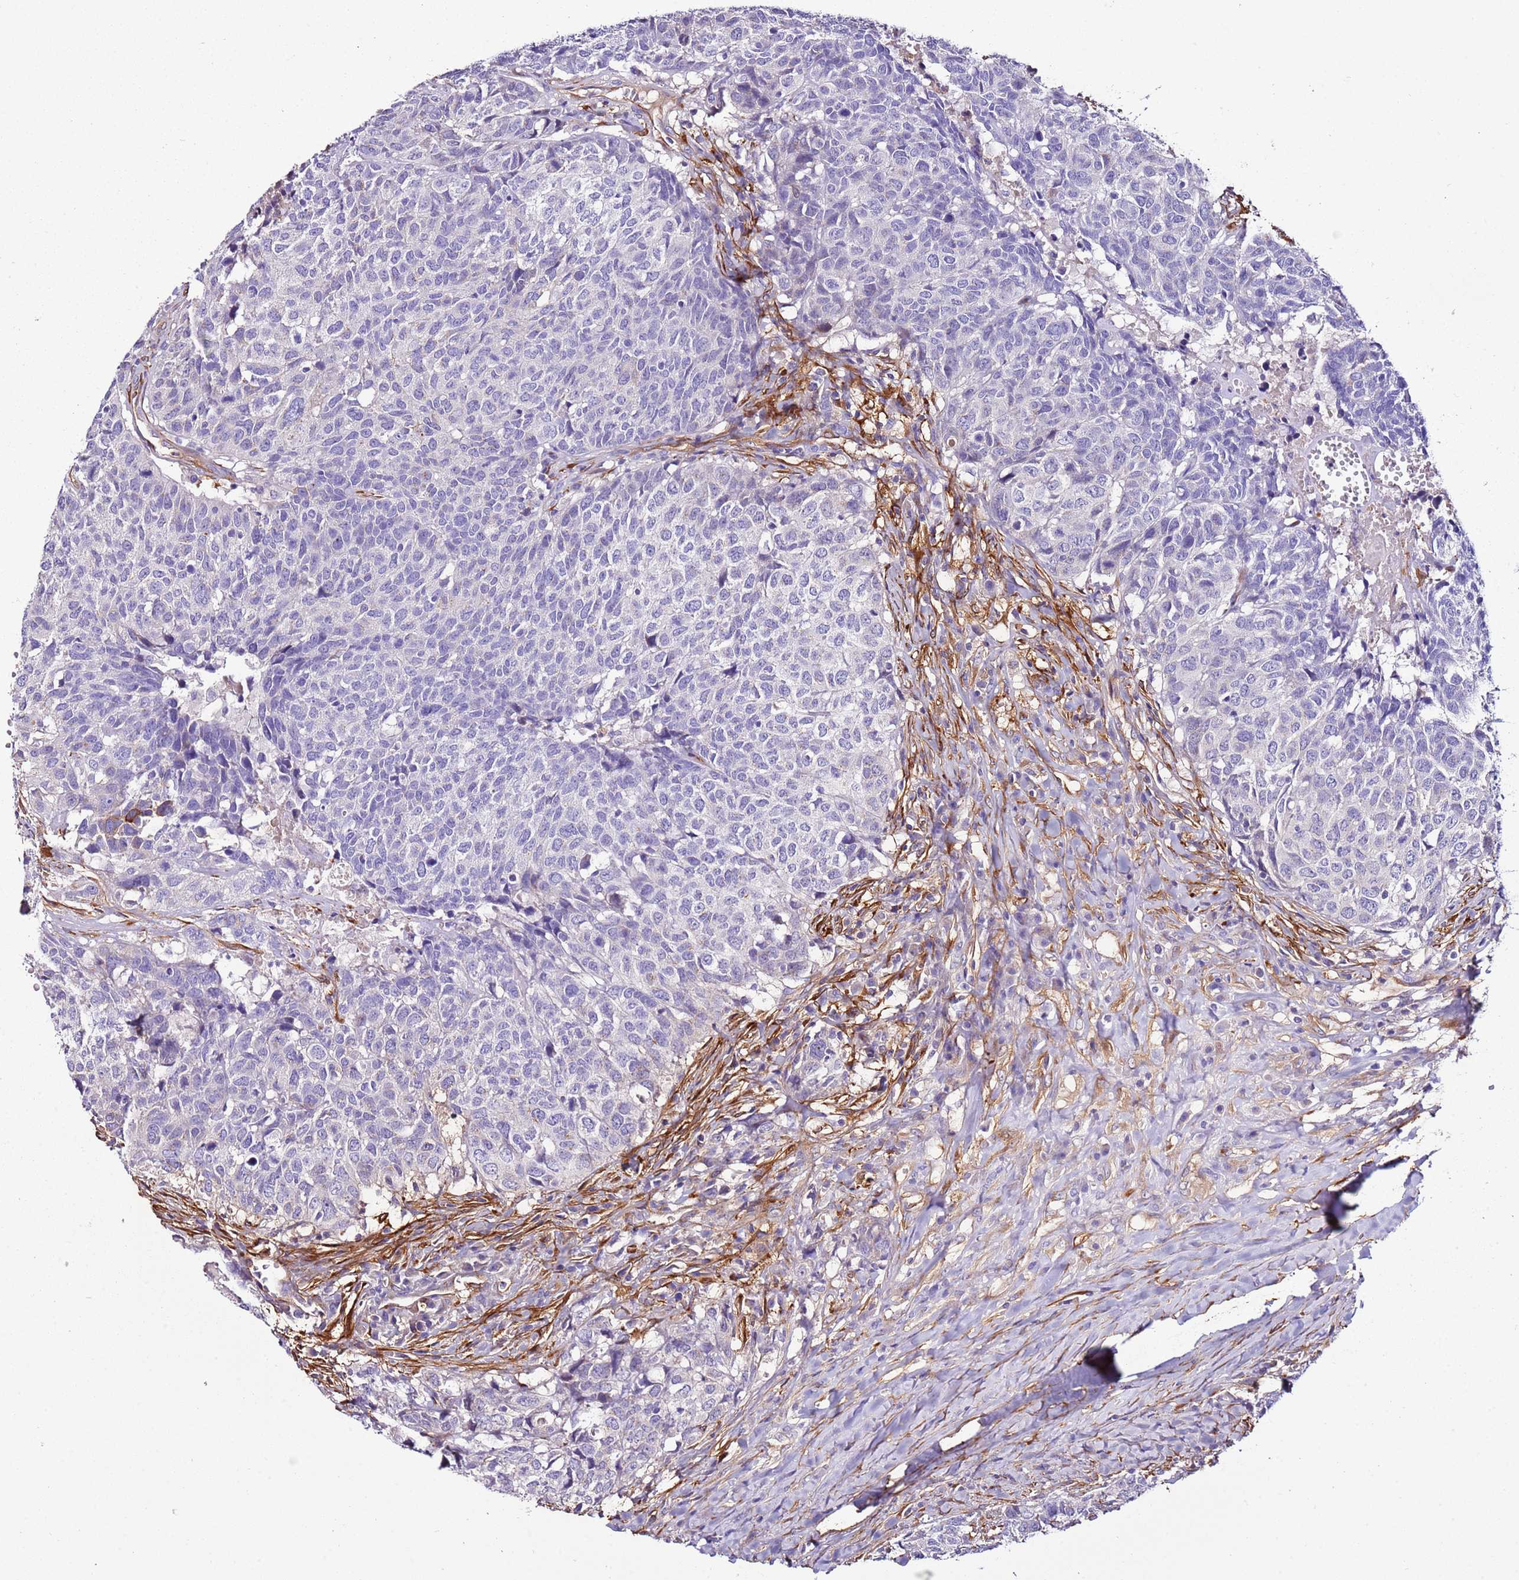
{"staining": {"intensity": "negative", "quantity": "none", "location": "none"}, "tissue": "head and neck cancer", "cell_type": "Tumor cells", "image_type": "cancer", "snomed": [{"axis": "morphology", "description": "Normal tissue, NOS"}, {"axis": "morphology", "description": "Squamous cell carcinoma, NOS"}, {"axis": "topography", "description": "Skeletal muscle"}, {"axis": "topography", "description": "Vascular tissue"}, {"axis": "topography", "description": "Peripheral nerve tissue"}, {"axis": "topography", "description": "Head-Neck"}], "caption": "Immunohistochemistry of head and neck squamous cell carcinoma reveals no expression in tumor cells. (Stains: DAB IHC with hematoxylin counter stain, Microscopy: brightfield microscopy at high magnification).", "gene": "FAM174C", "patient": {"sex": "male", "age": 66}}